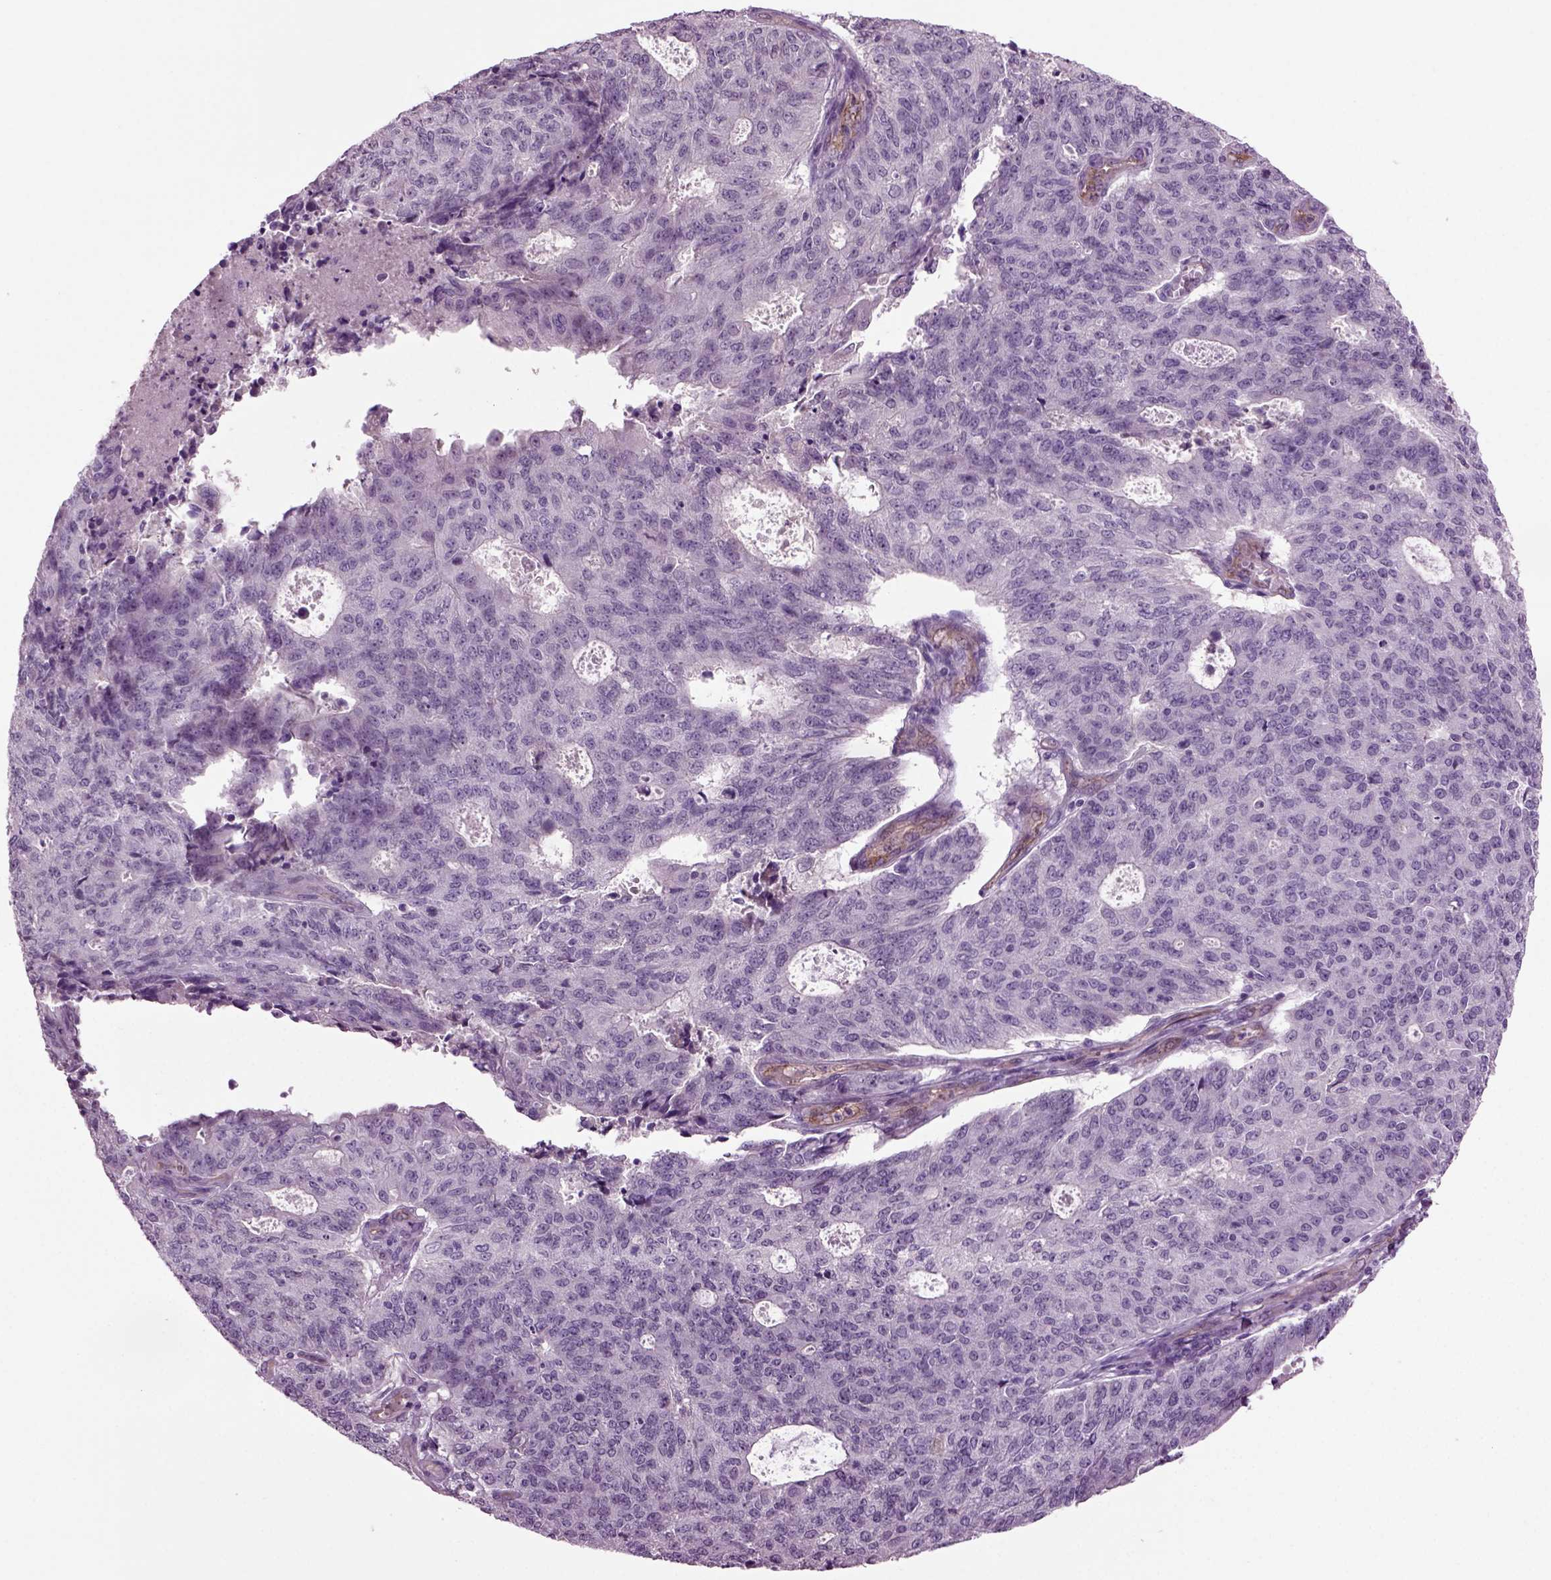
{"staining": {"intensity": "negative", "quantity": "none", "location": "none"}, "tissue": "endometrial cancer", "cell_type": "Tumor cells", "image_type": "cancer", "snomed": [{"axis": "morphology", "description": "Adenocarcinoma, NOS"}, {"axis": "topography", "description": "Endometrium"}], "caption": "Human endometrial adenocarcinoma stained for a protein using immunohistochemistry (IHC) exhibits no expression in tumor cells.", "gene": "COL9A2", "patient": {"sex": "female", "age": 82}}